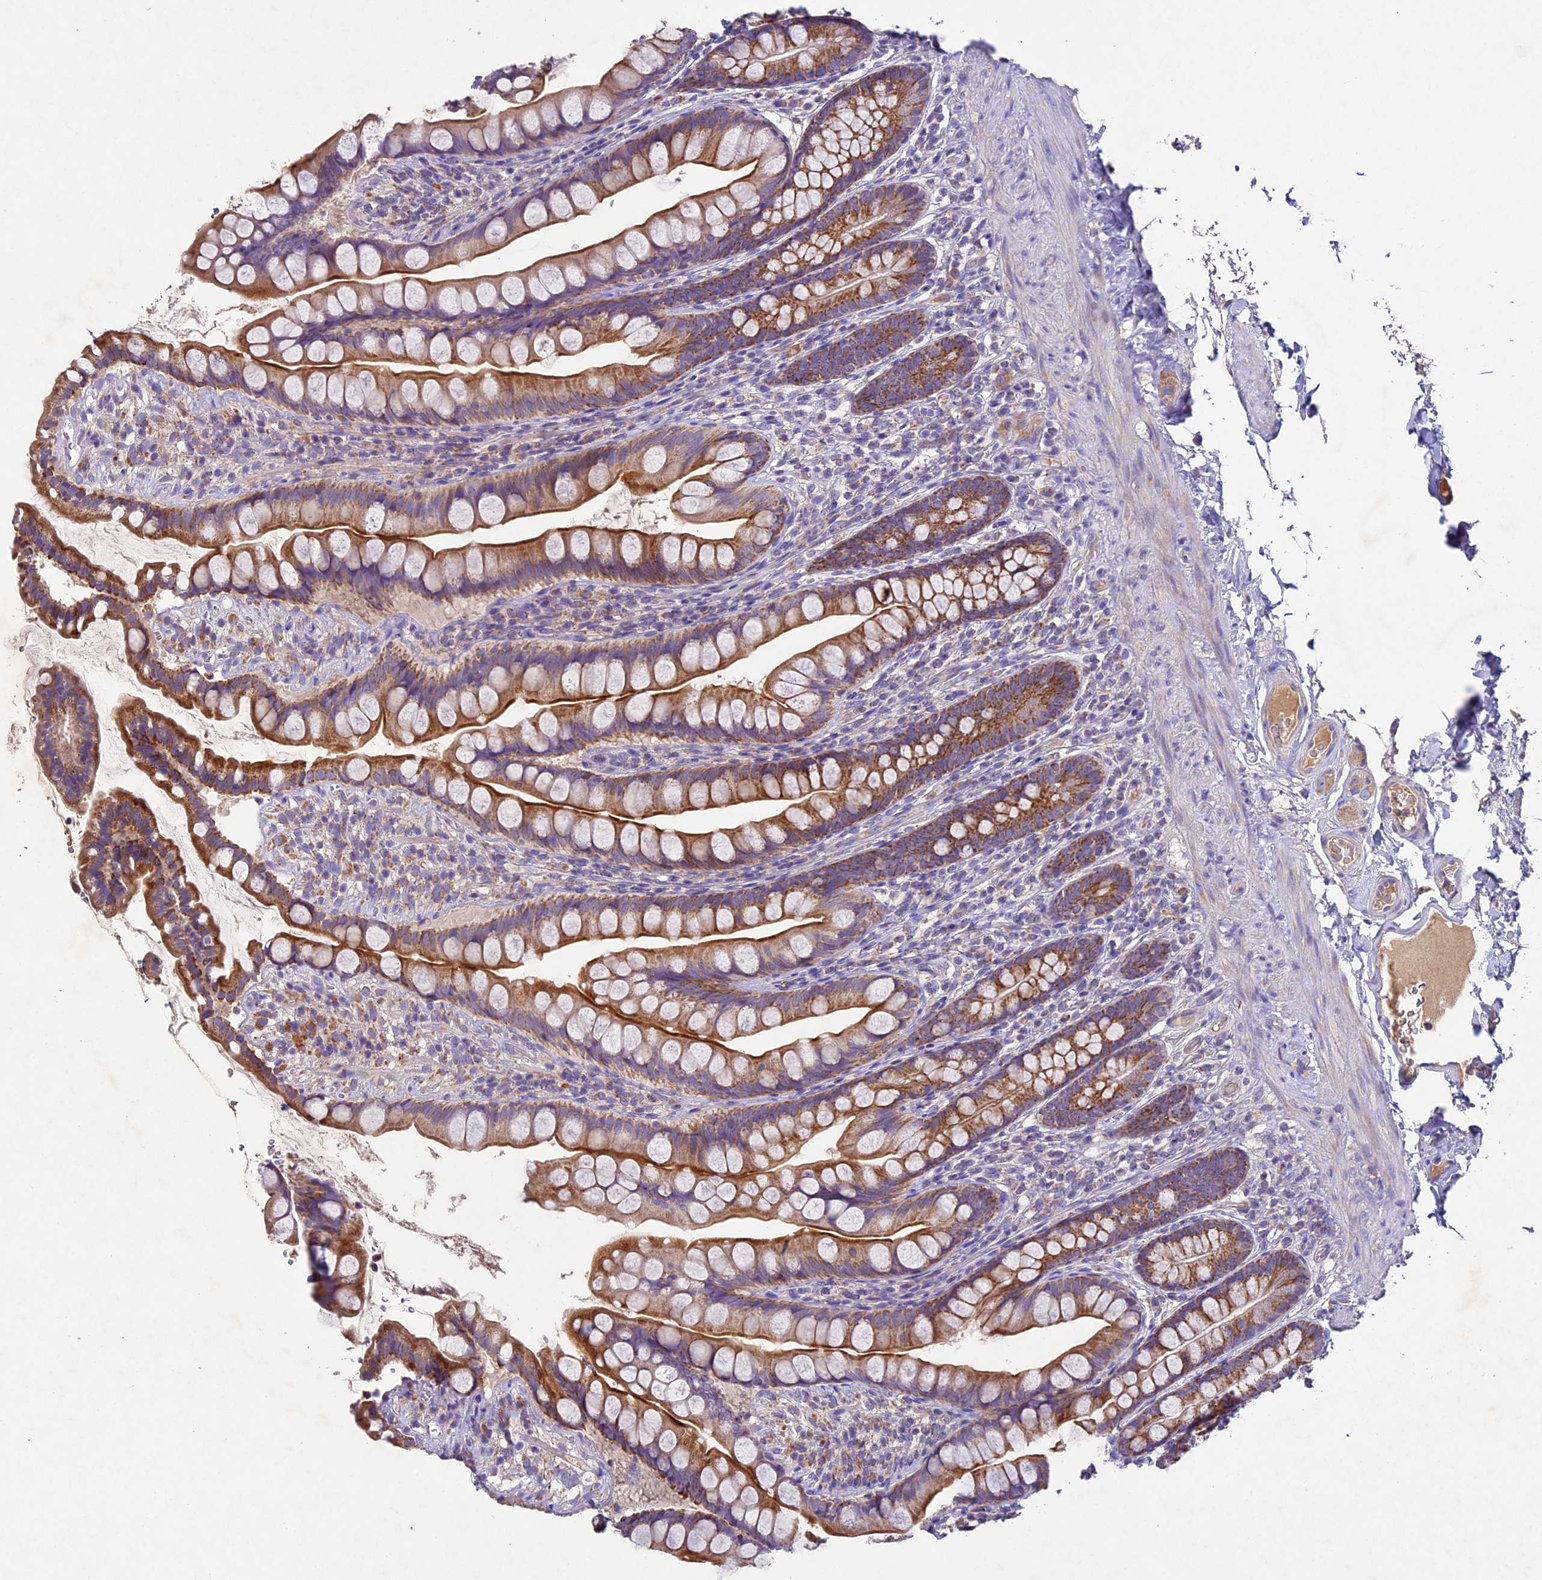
{"staining": {"intensity": "strong", "quantity": ">75%", "location": "cytoplasmic/membranous"}, "tissue": "small intestine", "cell_type": "Glandular cells", "image_type": "normal", "snomed": [{"axis": "morphology", "description": "Normal tissue, NOS"}, {"axis": "topography", "description": "Small intestine"}], "caption": "Immunohistochemistry (IHC) photomicrograph of normal small intestine: human small intestine stained using IHC exhibits high levels of strong protein expression localized specifically in the cytoplasmic/membranous of glandular cells, appearing as a cytoplasmic/membranous brown color.", "gene": "PMPCB", "patient": {"sex": "male", "age": 70}}